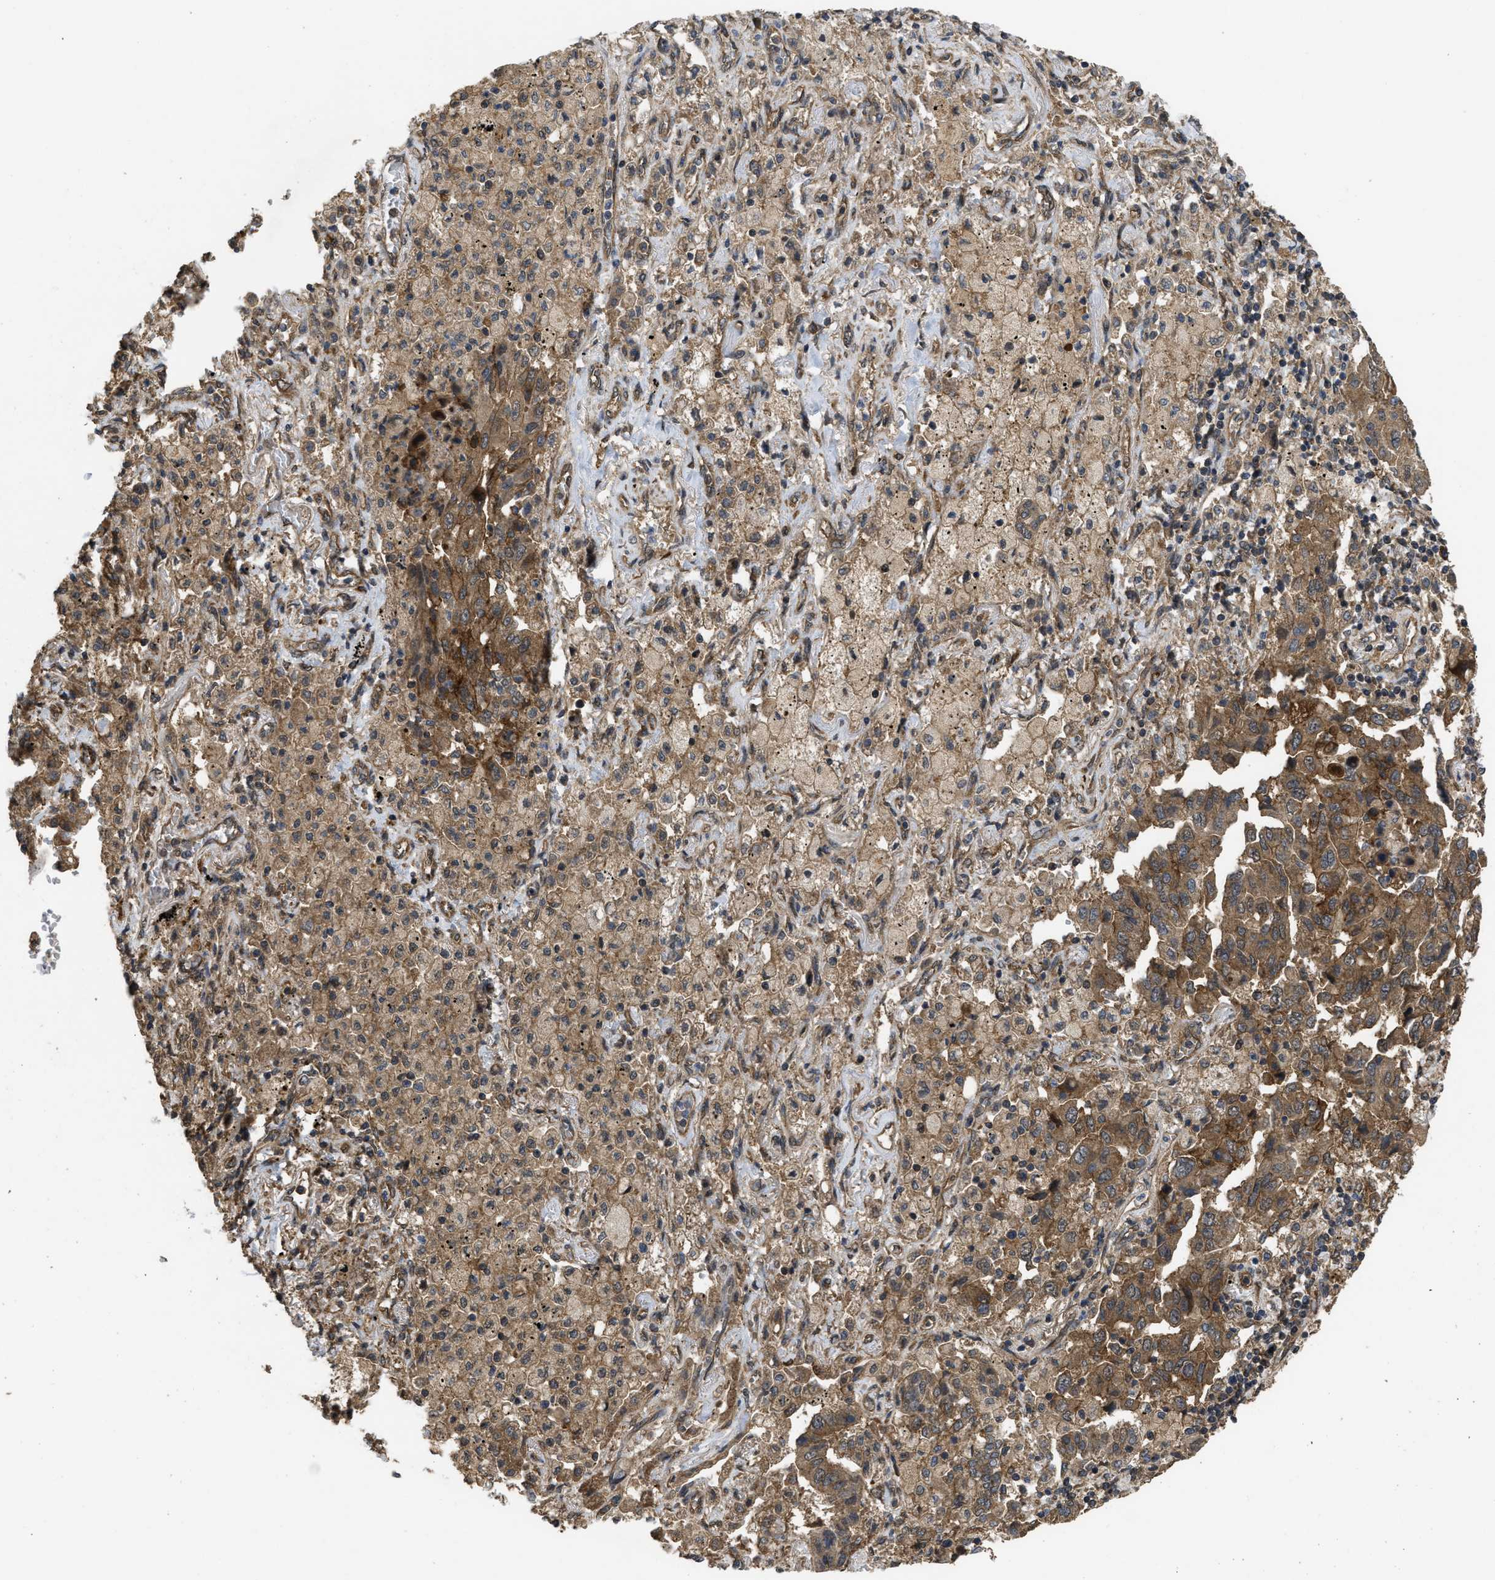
{"staining": {"intensity": "moderate", "quantity": ">75%", "location": "cytoplasmic/membranous"}, "tissue": "lung cancer", "cell_type": "Tumor cells", "image_type": "cancer", "snomed": [{"axis": "morphology", "description": "Adenocarcinoma, NOS"}, {"axis": "topography", "description": "Lung"}], "caption": "Brown immunohistochemical staining in adenocarcinoma (lung) demonstrates moderate cytoplasmic/membranous positivity in about >75% of tumor cells. Using DAB (3,3'-diaminobenzidine) (brown) and hematoxylin (blue) stains, captured at high magnification using brightfield microscopy.", "gene": "FZD6", "patient": {"sex": "female", "age": 65}}